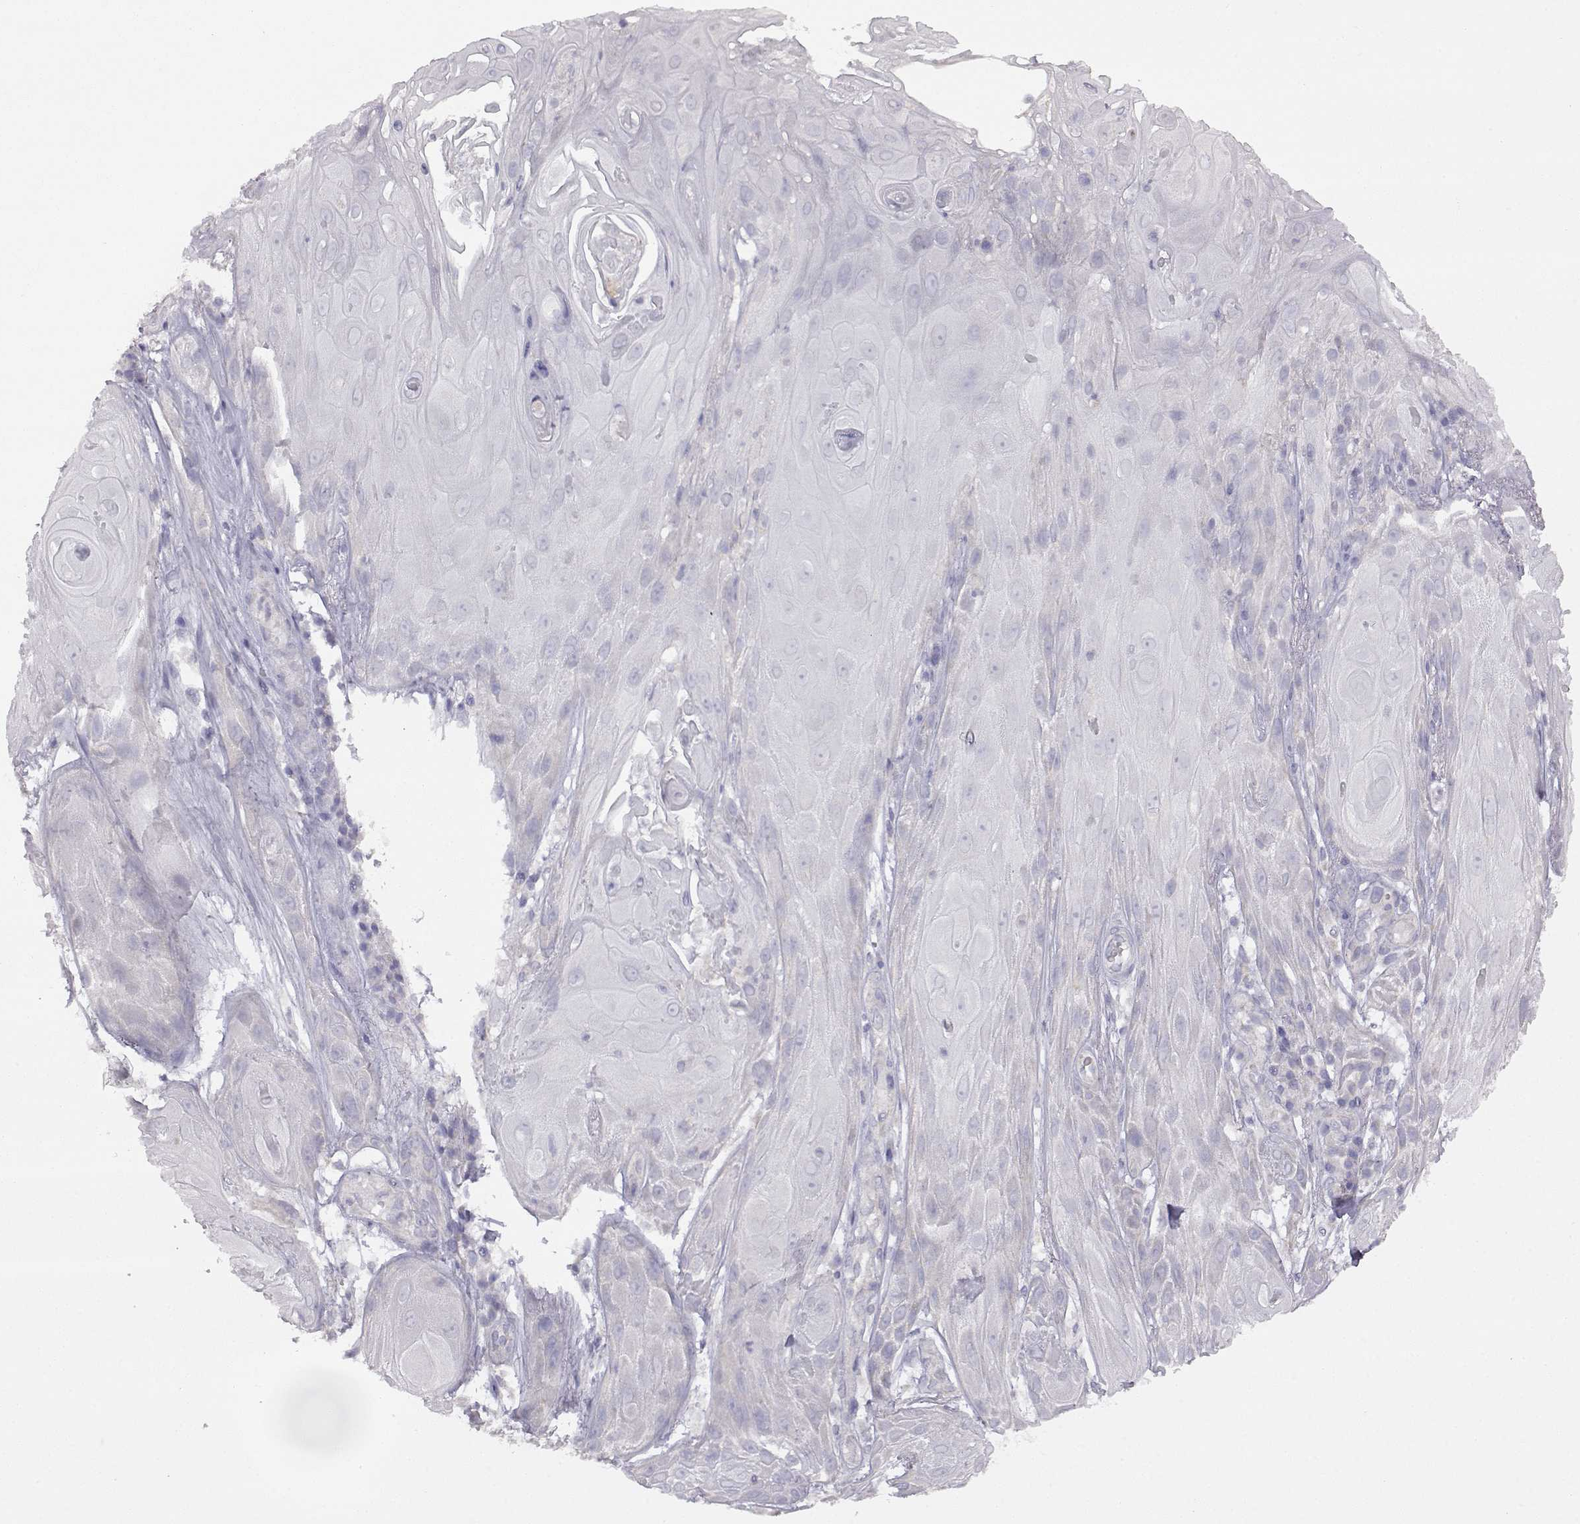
{"staining": {"intensity": "negative", "quantity": "none", "location": "none"}, "tissue": "skin cancer", "cell_type": "Tumor cells", "image_type": "cancer", "snomed": [{"axis": "morphology", "description": "Squamous cell carcinoma, NOS"}, {"axis": "topography", "description": "Skin"}], "caption": "IHC image of neoplastic tissue: human skin squamous cell carcinoma stained with DAB displays no significant protein staining in tumor cells.", "gene": "DDC", "patient": {"sex": "male", "age": 62}}